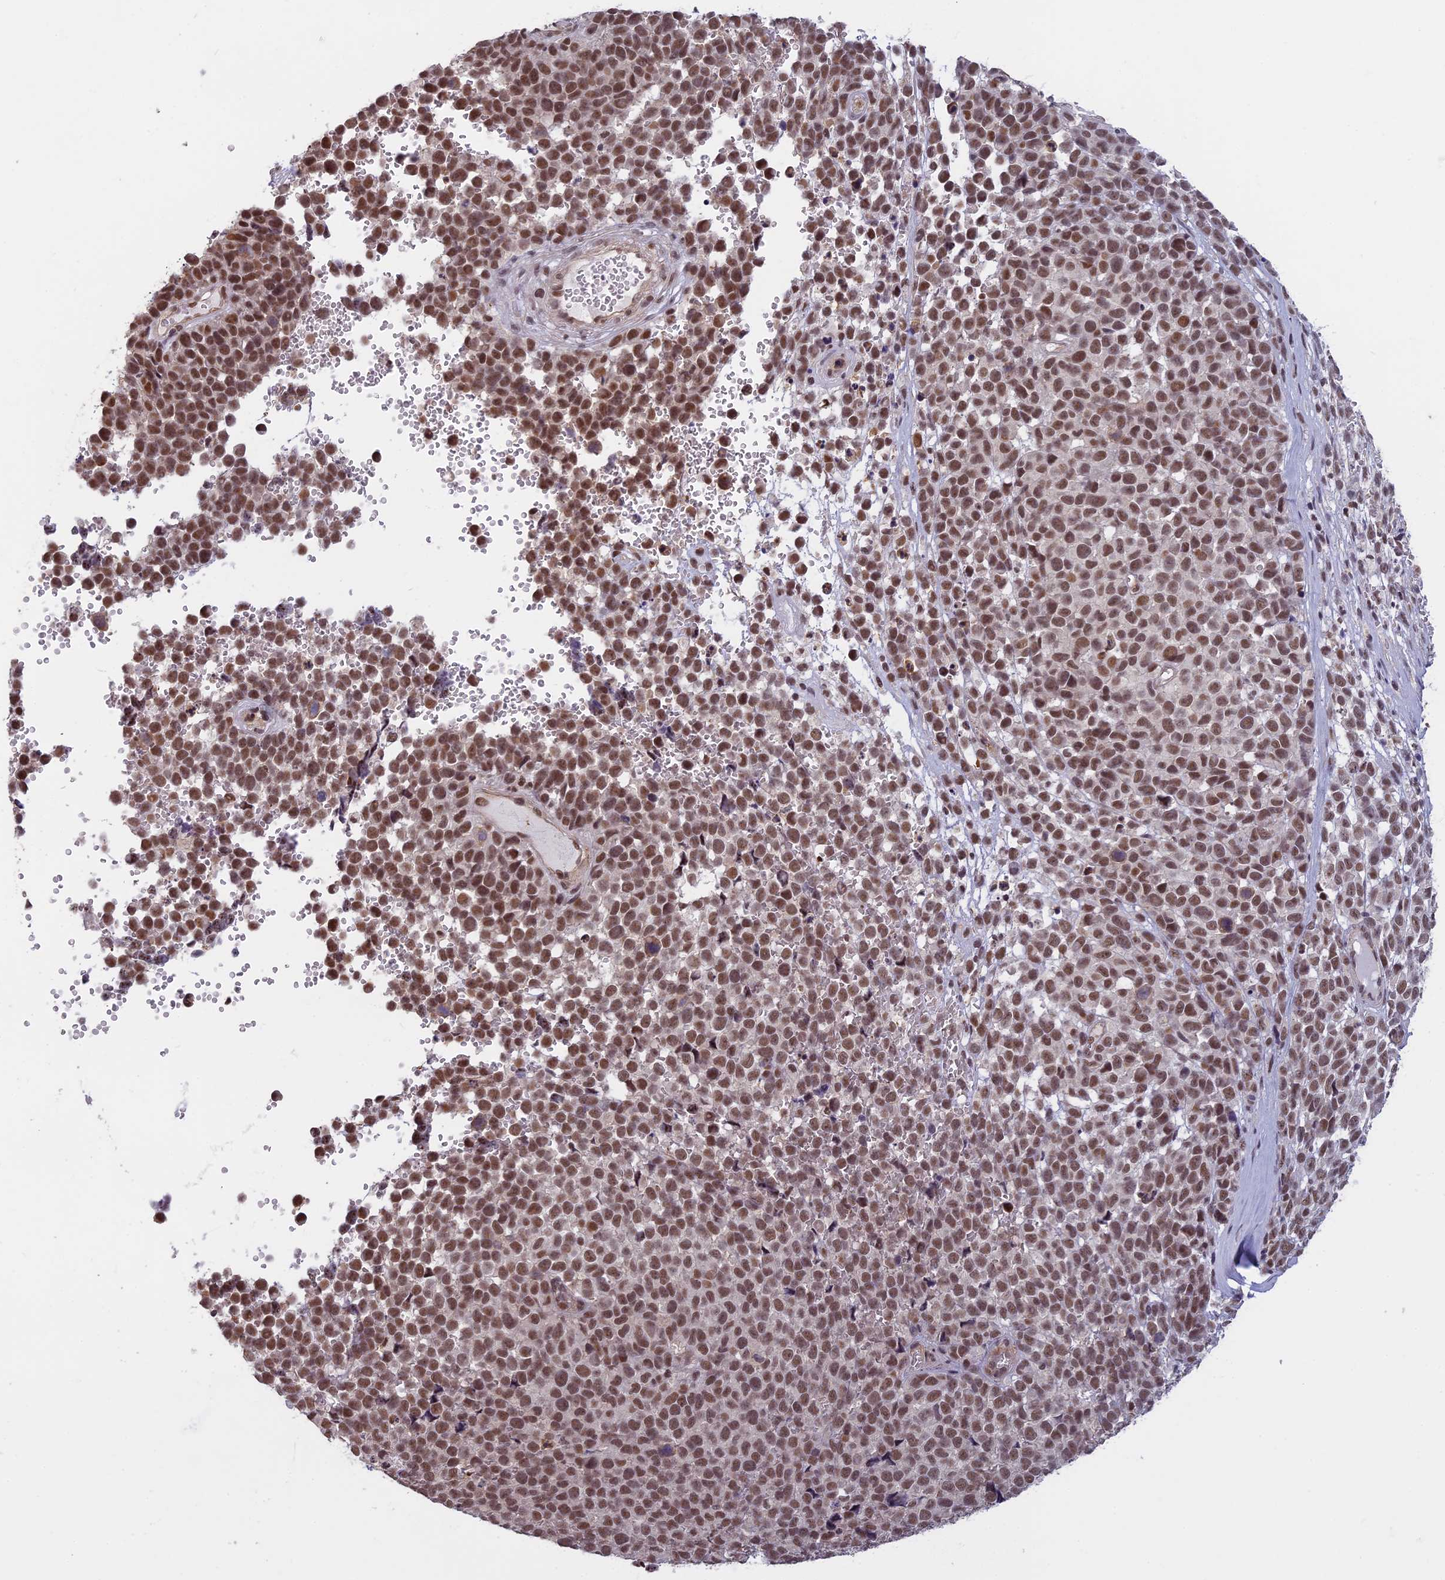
{"staining": {"intensity": "moderate", "quantity": ">75%", "location": "nuclear"}, "tissue": "melanoma", "cell_type": "Tumor cells", "image_type": "cancer", "snomed": [{"axis": "morphology", "description": "Malignant melanoma, NOS"}, {"axis": "topography", "description": "Nose, NOS"}], "caption": "Human melanoma stained with a brown dye exhibits moderate nuclear positive positivity in about >75% of tumor cells.", "gene": "MORF4L1", "patient": {"sex": "female", "age": 48}}